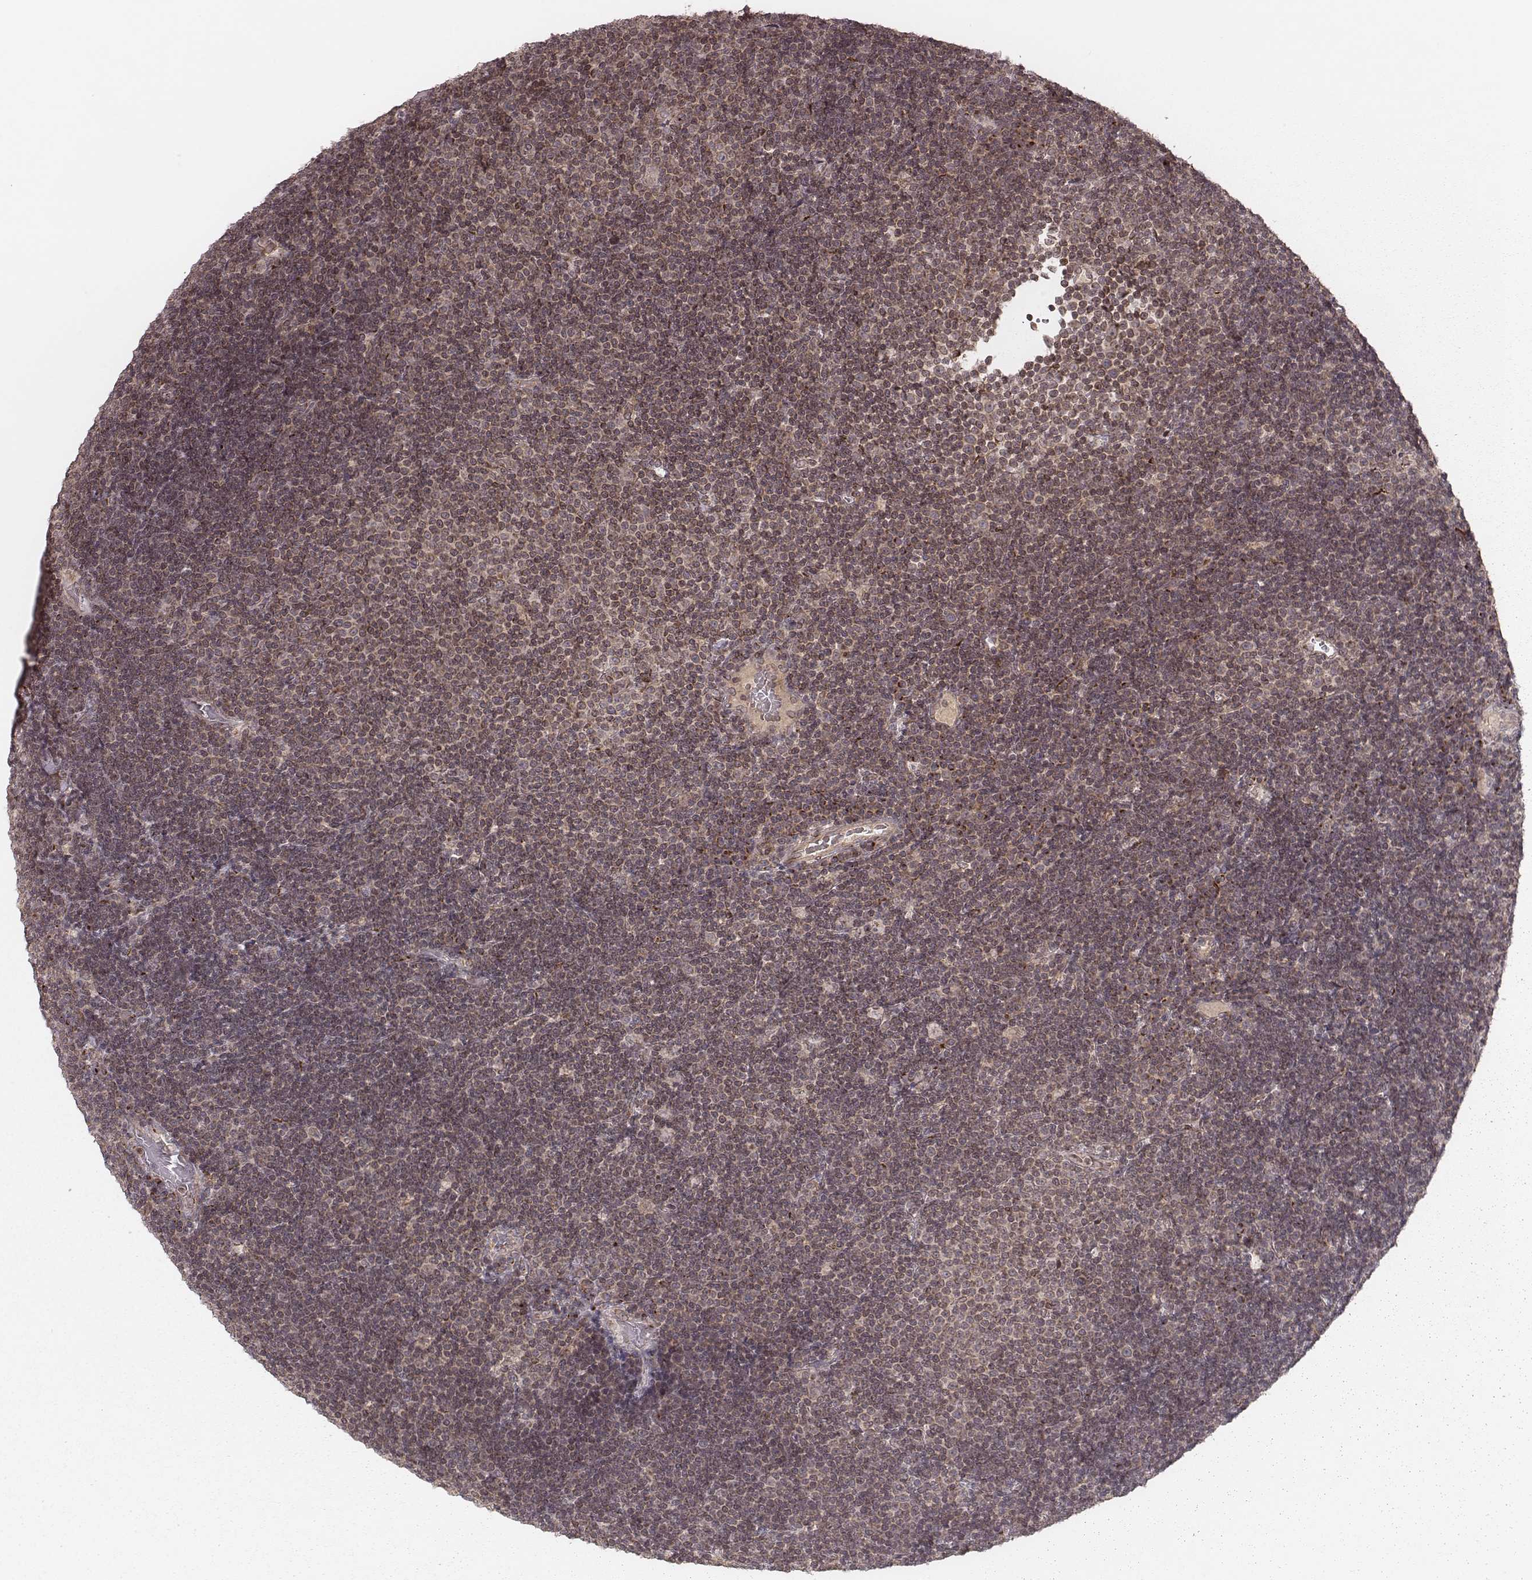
{"staining": {"intensity": "weak", "quantity": ">75%", "location": "cytoplasmic/membranous"}, "tissue": "lymphoma", "cell_type": "Tumor cells", "image_type": "cancer", "snomed": [{"axis": "morphology", "description": "Malignant lymphoma, non-Hodgkin's type, Low grade"}, {"axis": "topography", "description": "Brain"}], "caption": "DAB (3,3'-diaminobenzidine) immunohistochemical staining of lymphoma displays weak cytoplasmic/membranous protein positivity in approximately >75% of tumor cells. (Stains: DAB (3,3'-diaminobenzidine) in brown, nuclei in blue, Microscopy: brightfield microscopy at high magnification).", "gene": "MYO19", "patient": {"sex": "female", "age": 66}}